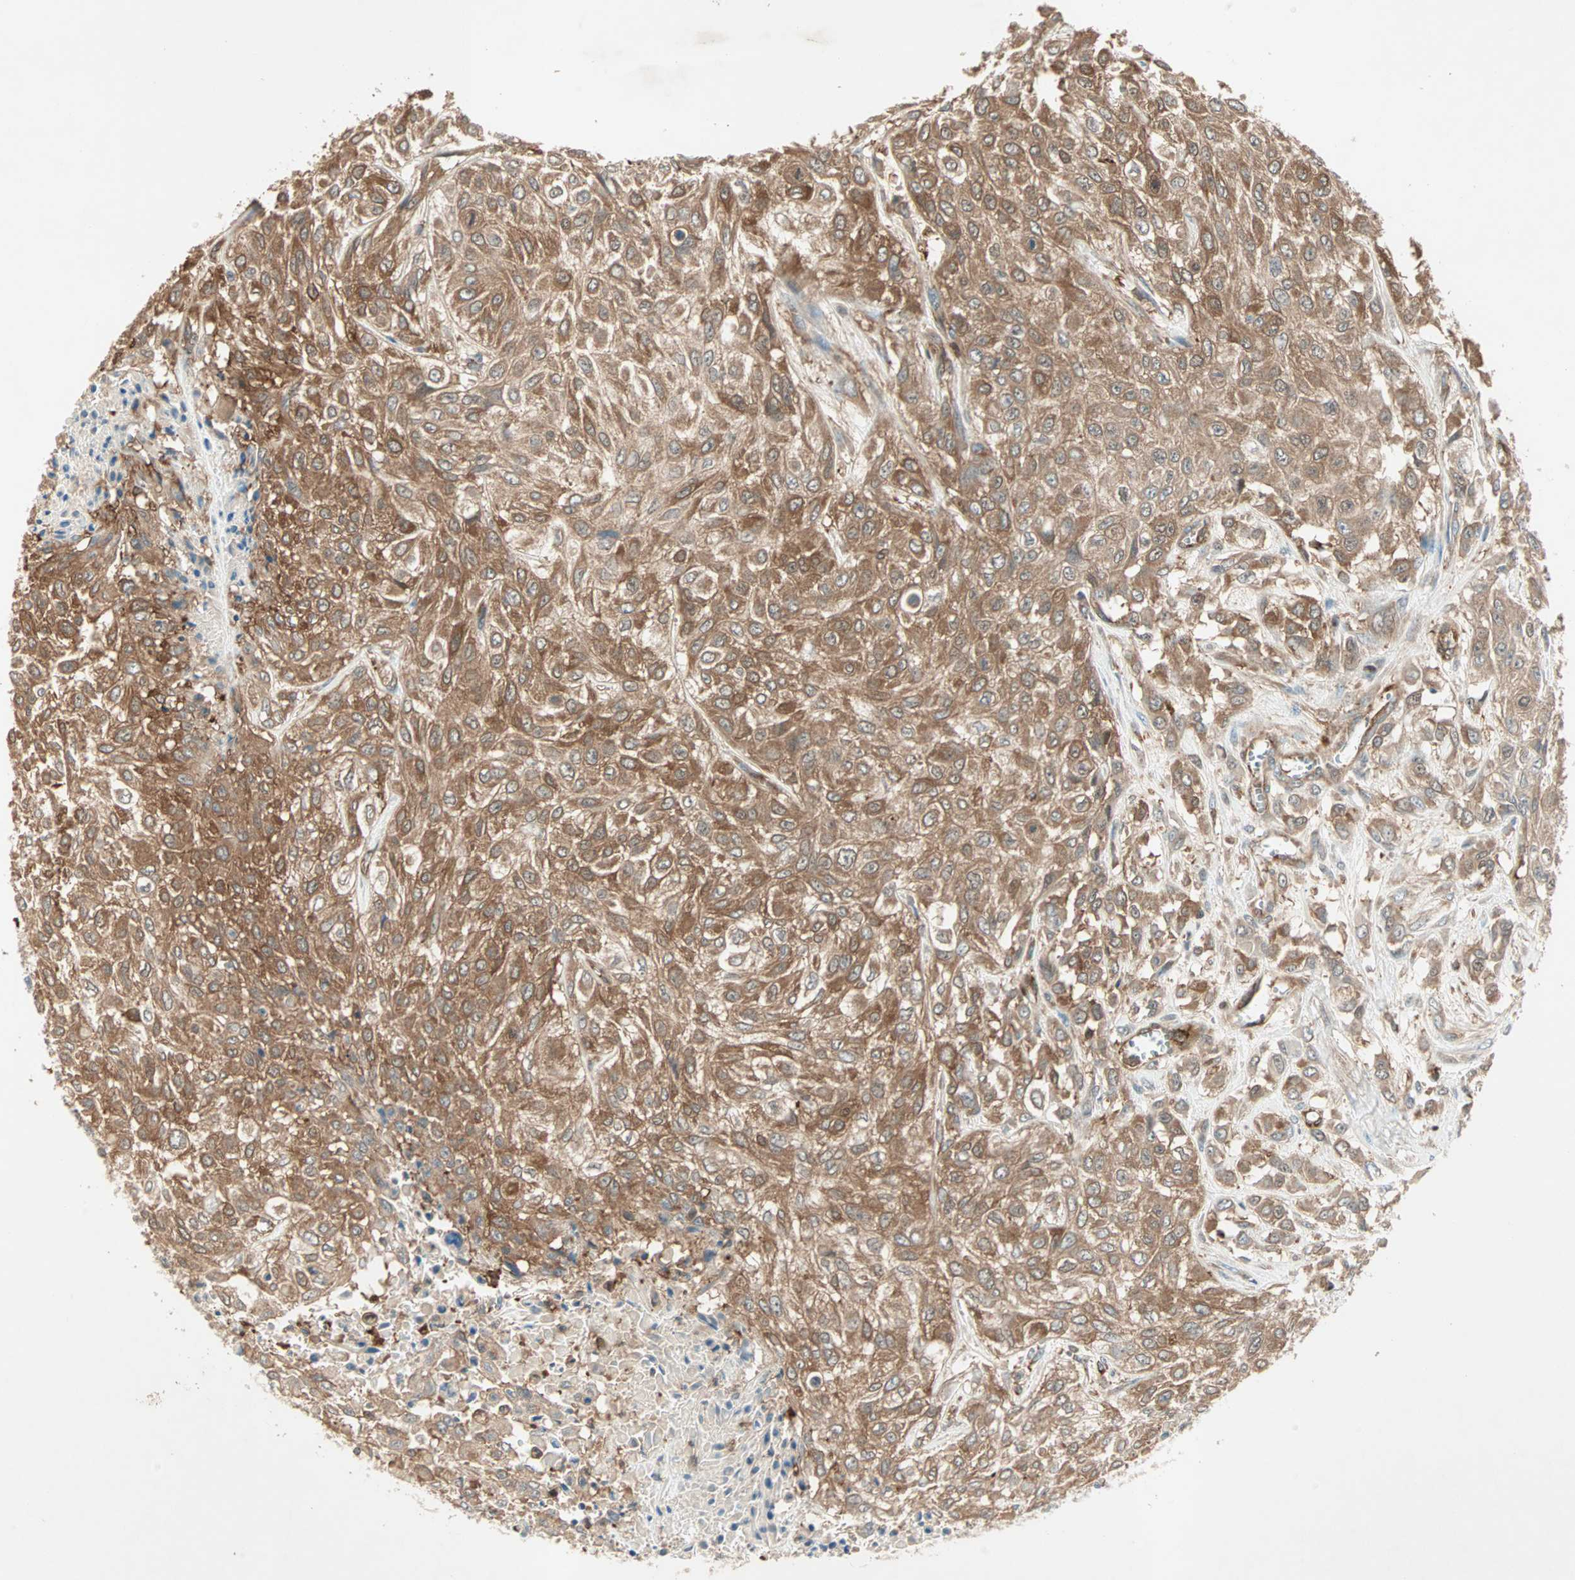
{"staining": {"intensity": "moderate", "quantity": ">75%", "location": "cytoplasmic/membranous"}, "tissue": "urothelial cancer", "cell_type": "Tumor cells", "image_type": "cancer", "snomed": [{"axis": "morphology", "description": "Urothelial carcinoma, High grade"}, {"axis": "topography", "description": "Urinary bladder"}], "caption": "Protein staining of high-grade urothelial carcinoma tissue displays moderate cytoplasmic/membranous positivity in approximately >75% of tumor cells.", "gene": "TEC", "patient": {"sex": "male", "age": 57}}